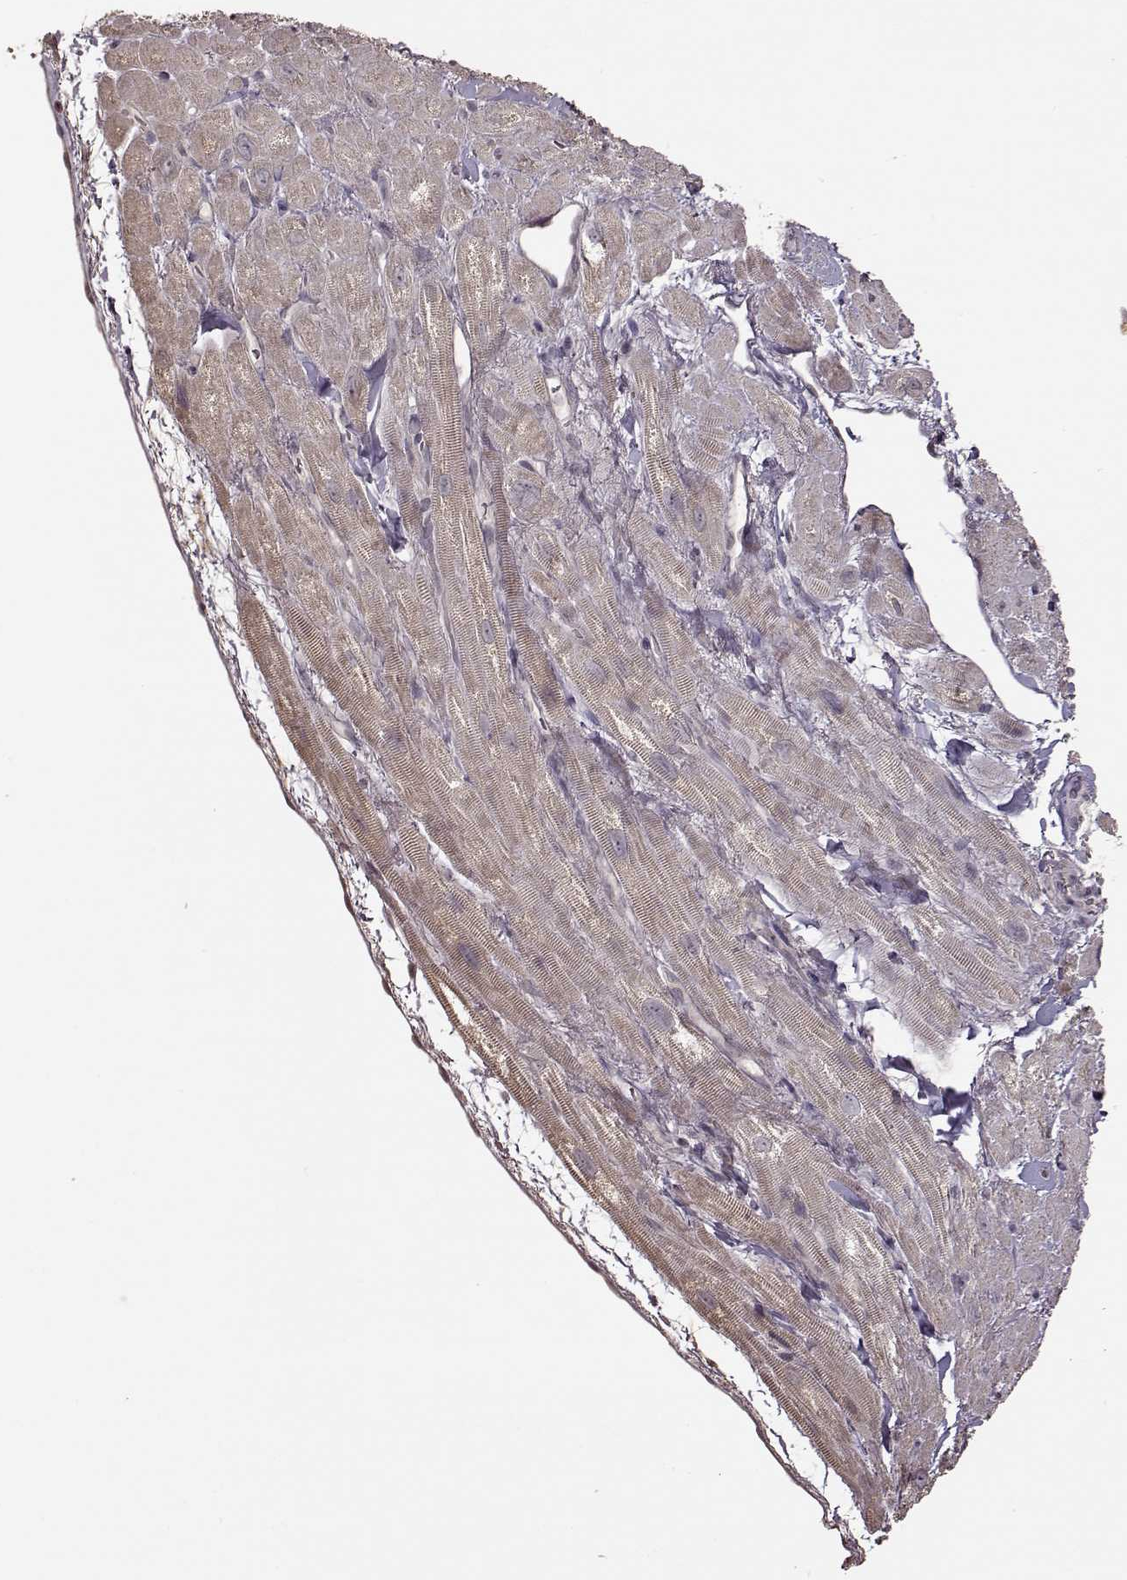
{"staining": {"intensity": "weak", "quantity": "25%-75%", "location": "cytoplasmic/membranous"}, "tissue": "heart muscle", "cell_type": "Cardiomyocytes", "image_type": "normal", "snomed": [{"axis": "morphology", "description": "Normal tissue, NOS"}, {"axis": "topography", "description": "Heart"}], "caption": "Weak cytoplasmic/membranous expression for a protein is seen in about 25%-75% of cardiomyocytes of normal heart muscle using immunohistochemistry (IHC).", "gene": "CRB1", "patient": {"sex": "female", "age": 62}}